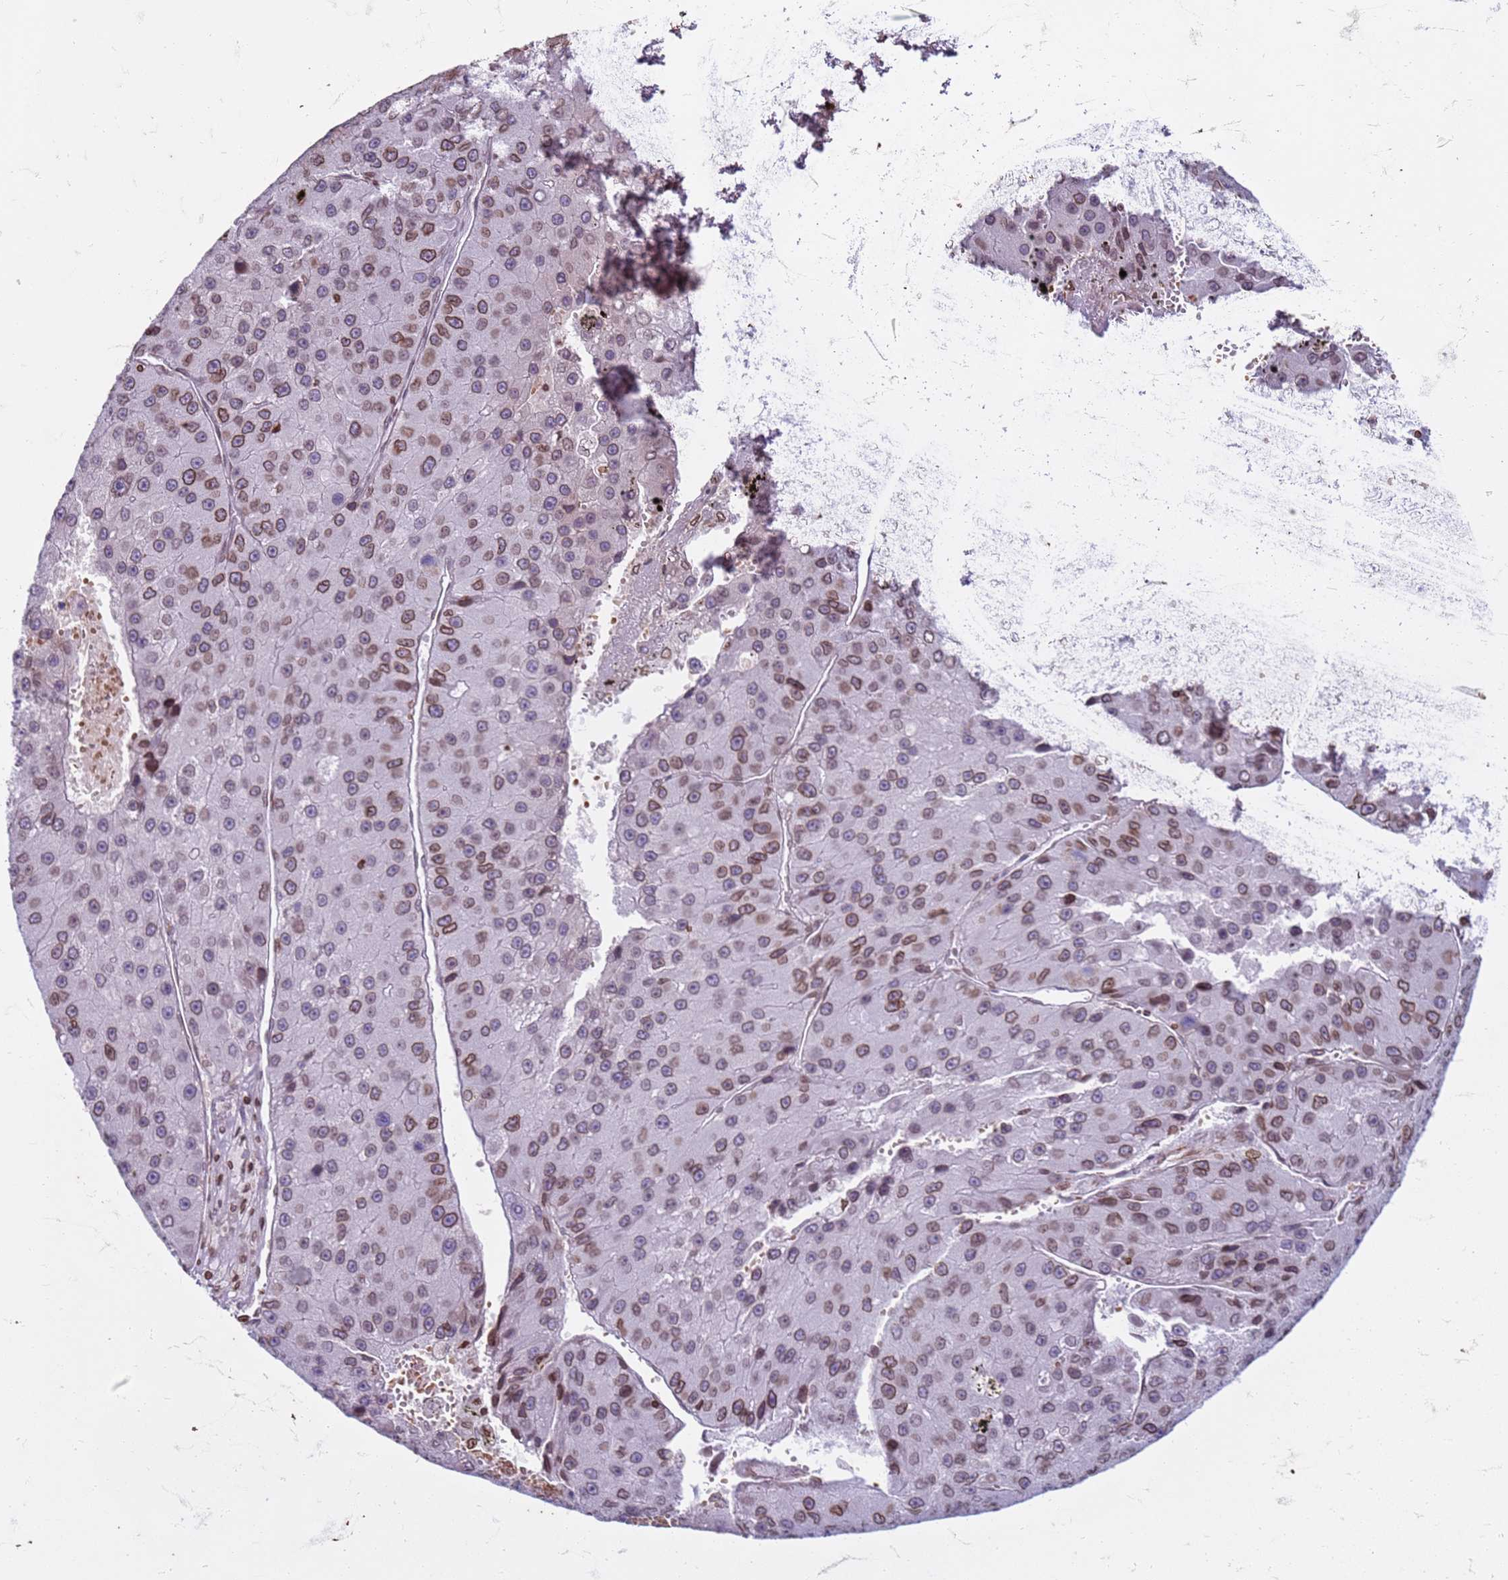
{"staining": {"intensity": "moderate", "quantity": ">75%", "location": "cytoplasmic/membranous,nuclear"}, "tissue": "liver cancer", "cell_type": "Tumor cells", "image_type": "cancer", "snomed": [{"axis": "morphology", "description": "Carcinoma, Hepatocellular, NOS"}, {"axis": "topography", "description": "Liver"}], "caption": "Liver cancer (hepatocellular carcinoma) stained with immunohistochemistry exhibits moderate cytoplasmic/membranous and nuclear positivity in about >75% of tumor cells.", "gene": "METTL25B", "patient": {"sex": "female", "age": 73}}